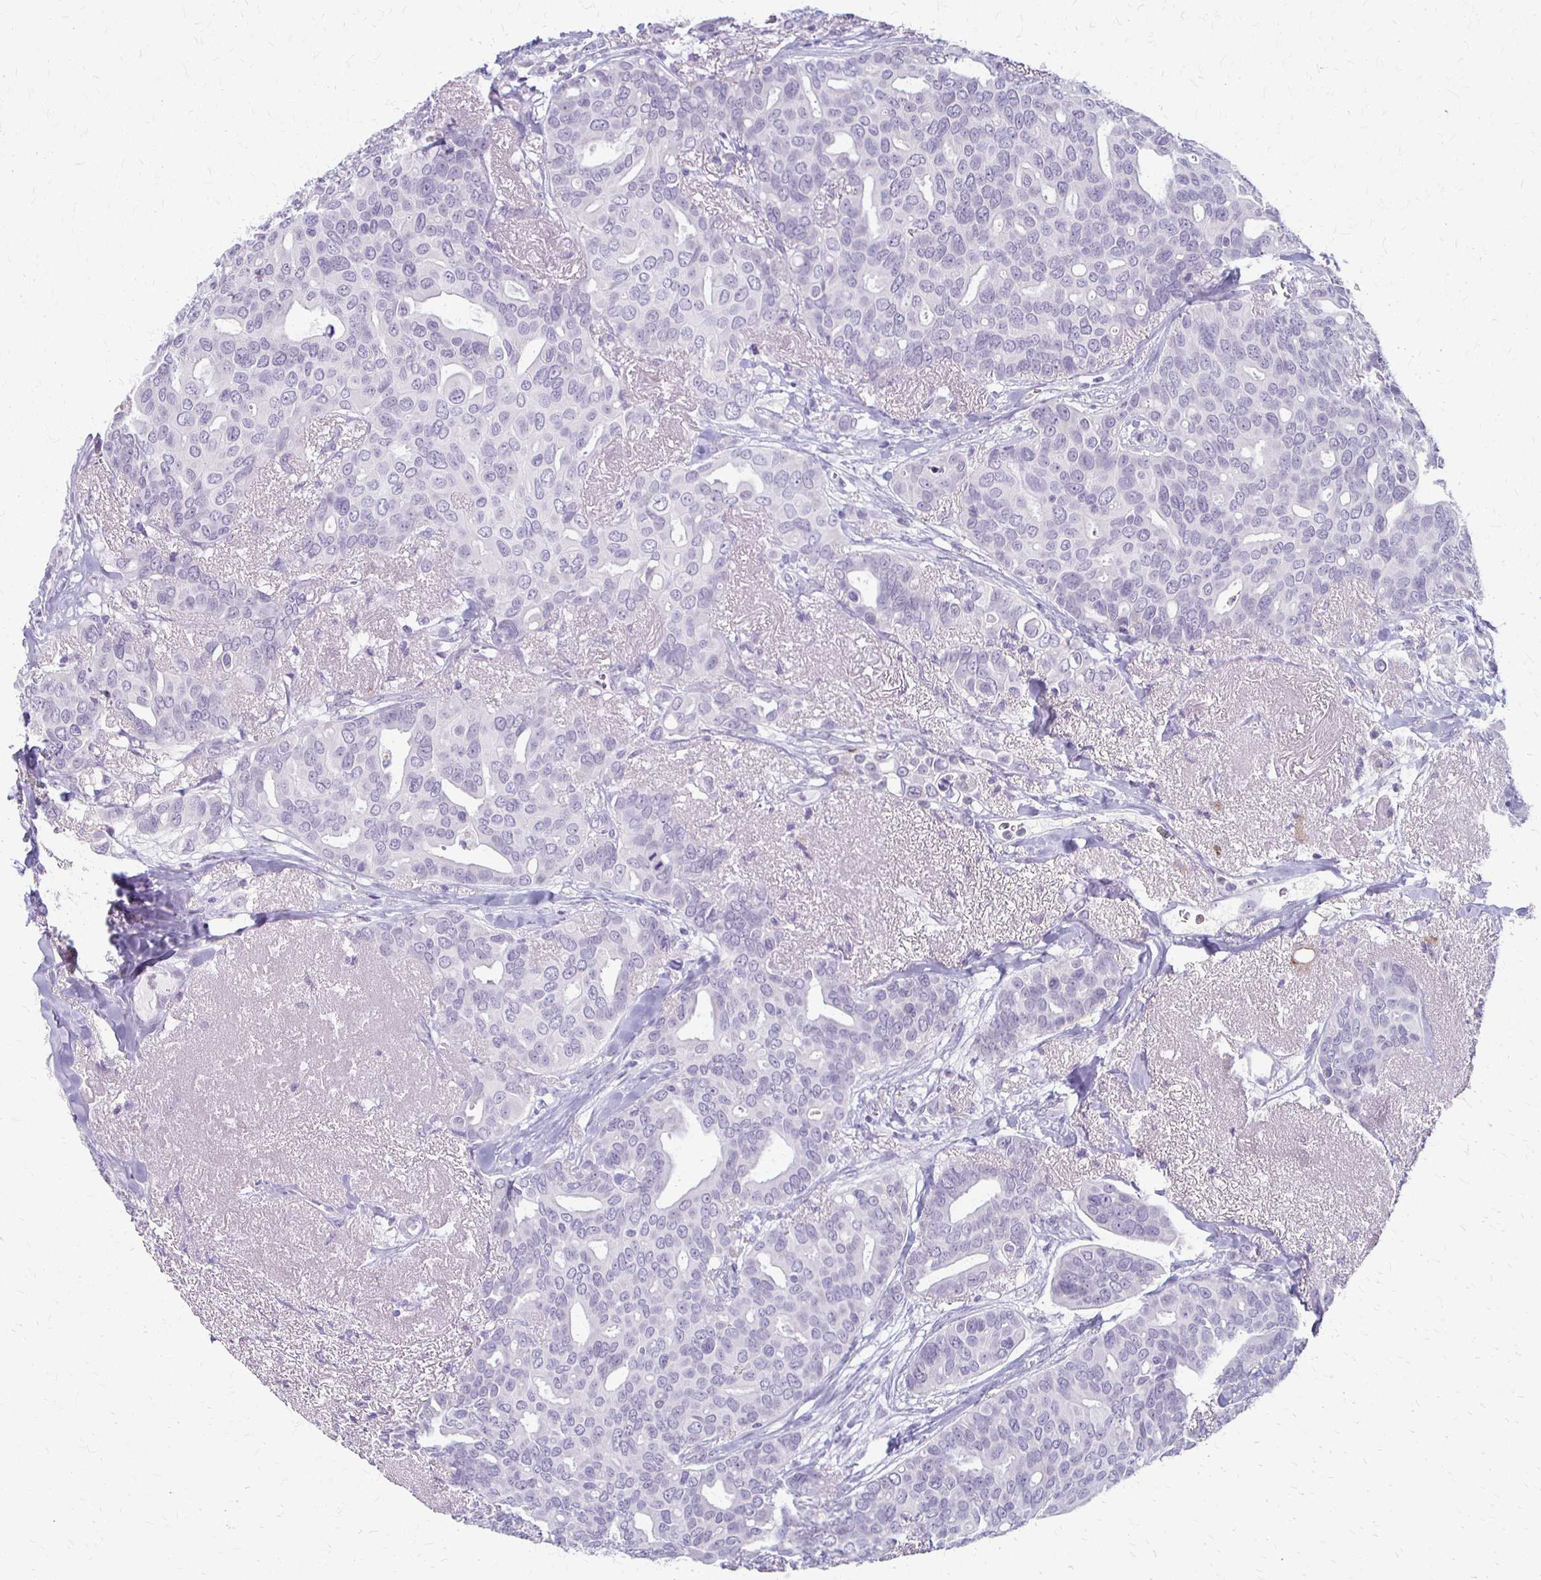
{"staining": {"intensity": "negative", "quantity": "none", "location": "none"}, "tissue": "breast cancer", "cell_type": "Tumor cells", "image_type": "cancer", "snomed": [{"axis": "morphology", "description": "Duct carcinoma"}, {"axis": "topography", "description": "Breast"}], "caption": "Breast cancer stained for a protein using immunohistochemistry demonstrates no expression tumor cells.", "gene": "ACP5", "patient": {"sex": "female", "age": 54}}